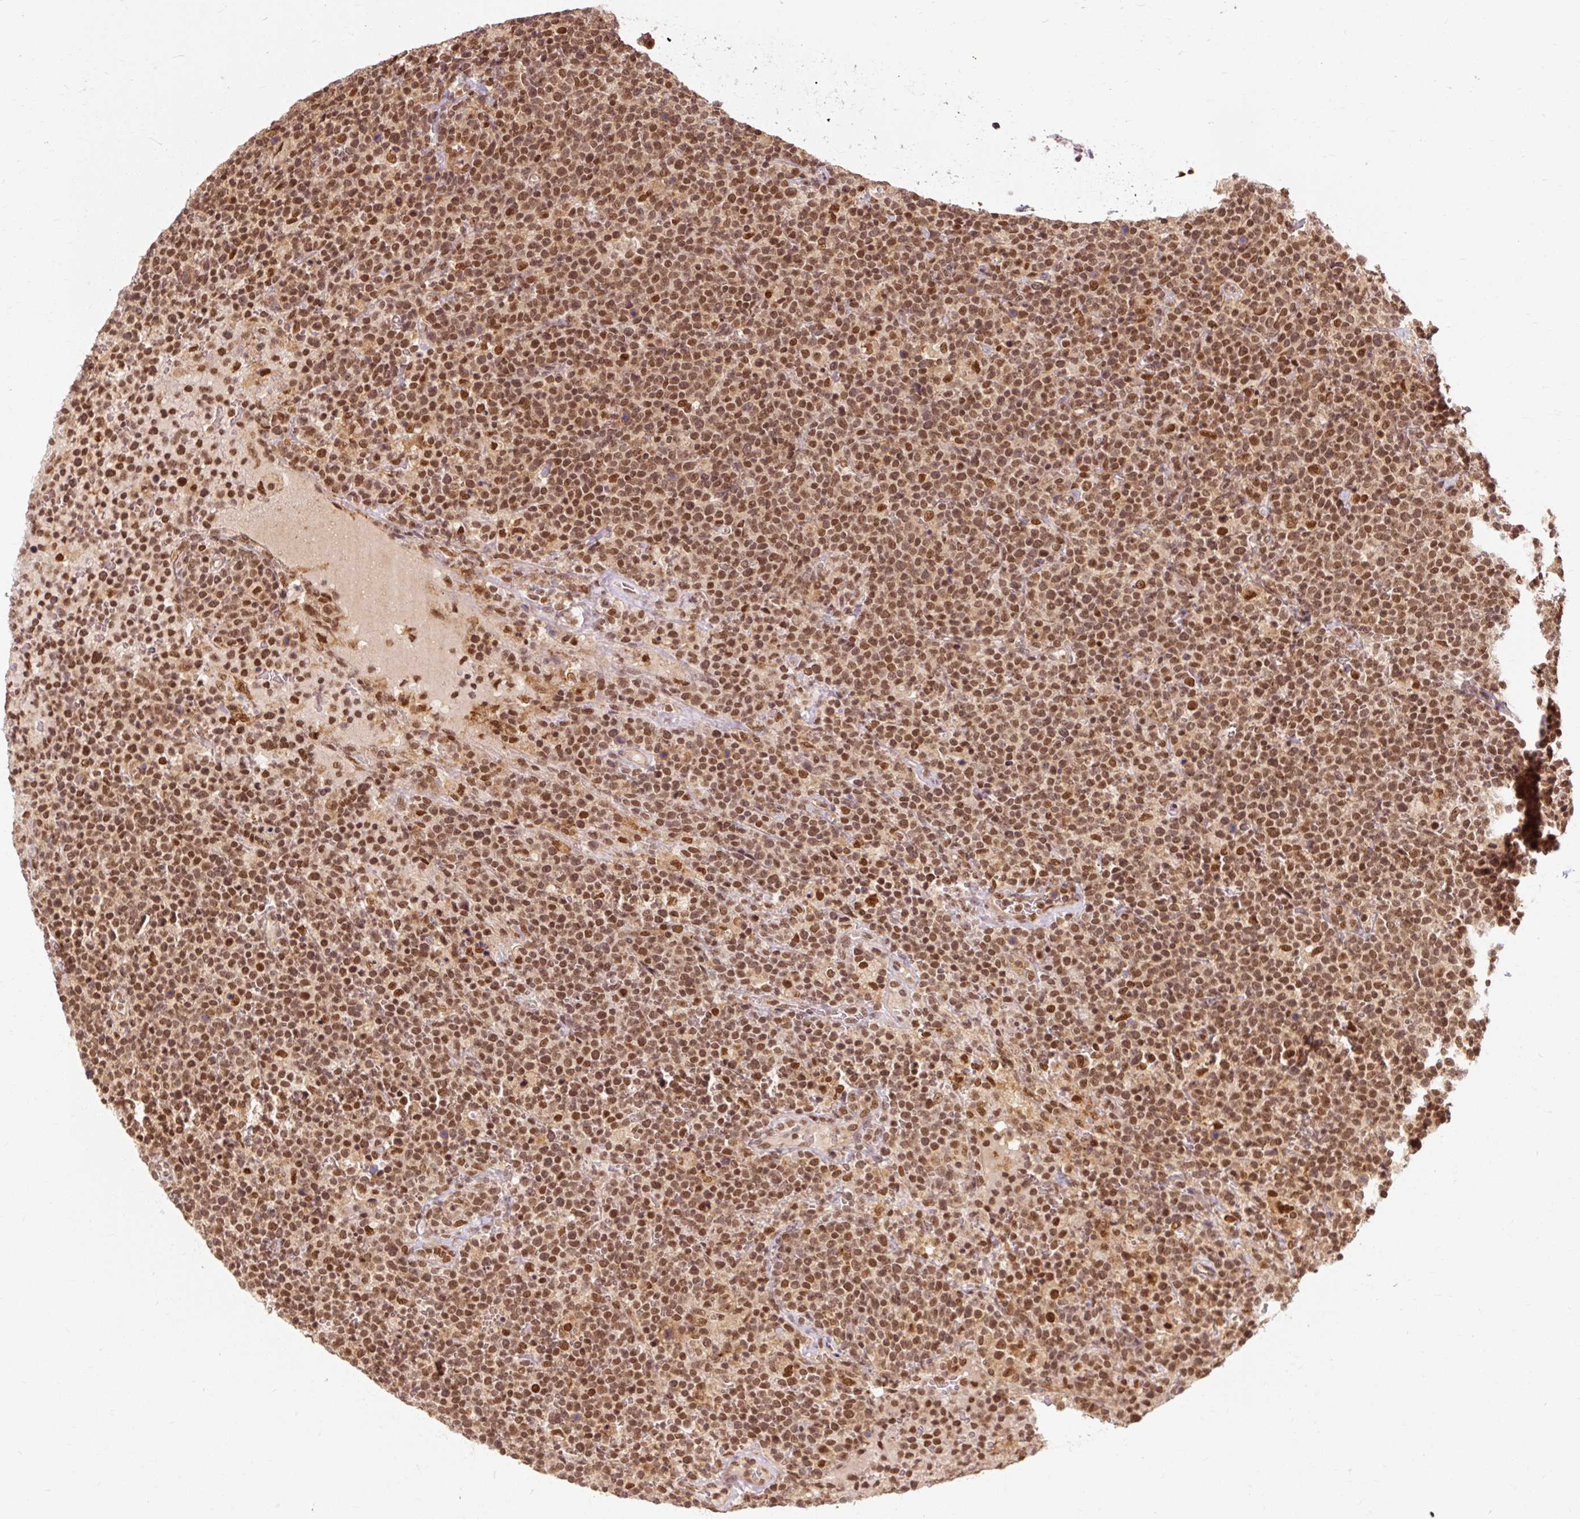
{"staining": {"intensity": "moderate", "quantity": ">75%", "location": "nuclear"}, "tissue": "lymphoma", "cell_type": "Tumor cells", "image_type": "cancer", "snomed": [{"axis": "morphology", "description": "Malignant lymphoma, non-Hodgkin's type, High grade"}, {"axis": "topography", "description": "Lymph node"}], "caption": "High-power microscopy captured an immunohistochemistry (IHC) micrograph of malignant lymphoma, non-Hodgkin's type (high-grade), revealing moderate nuclear expression in approximately >75% of tumor cells.", "gene": "CSTF1", "patient": {"sex": "male", "age": 61}}